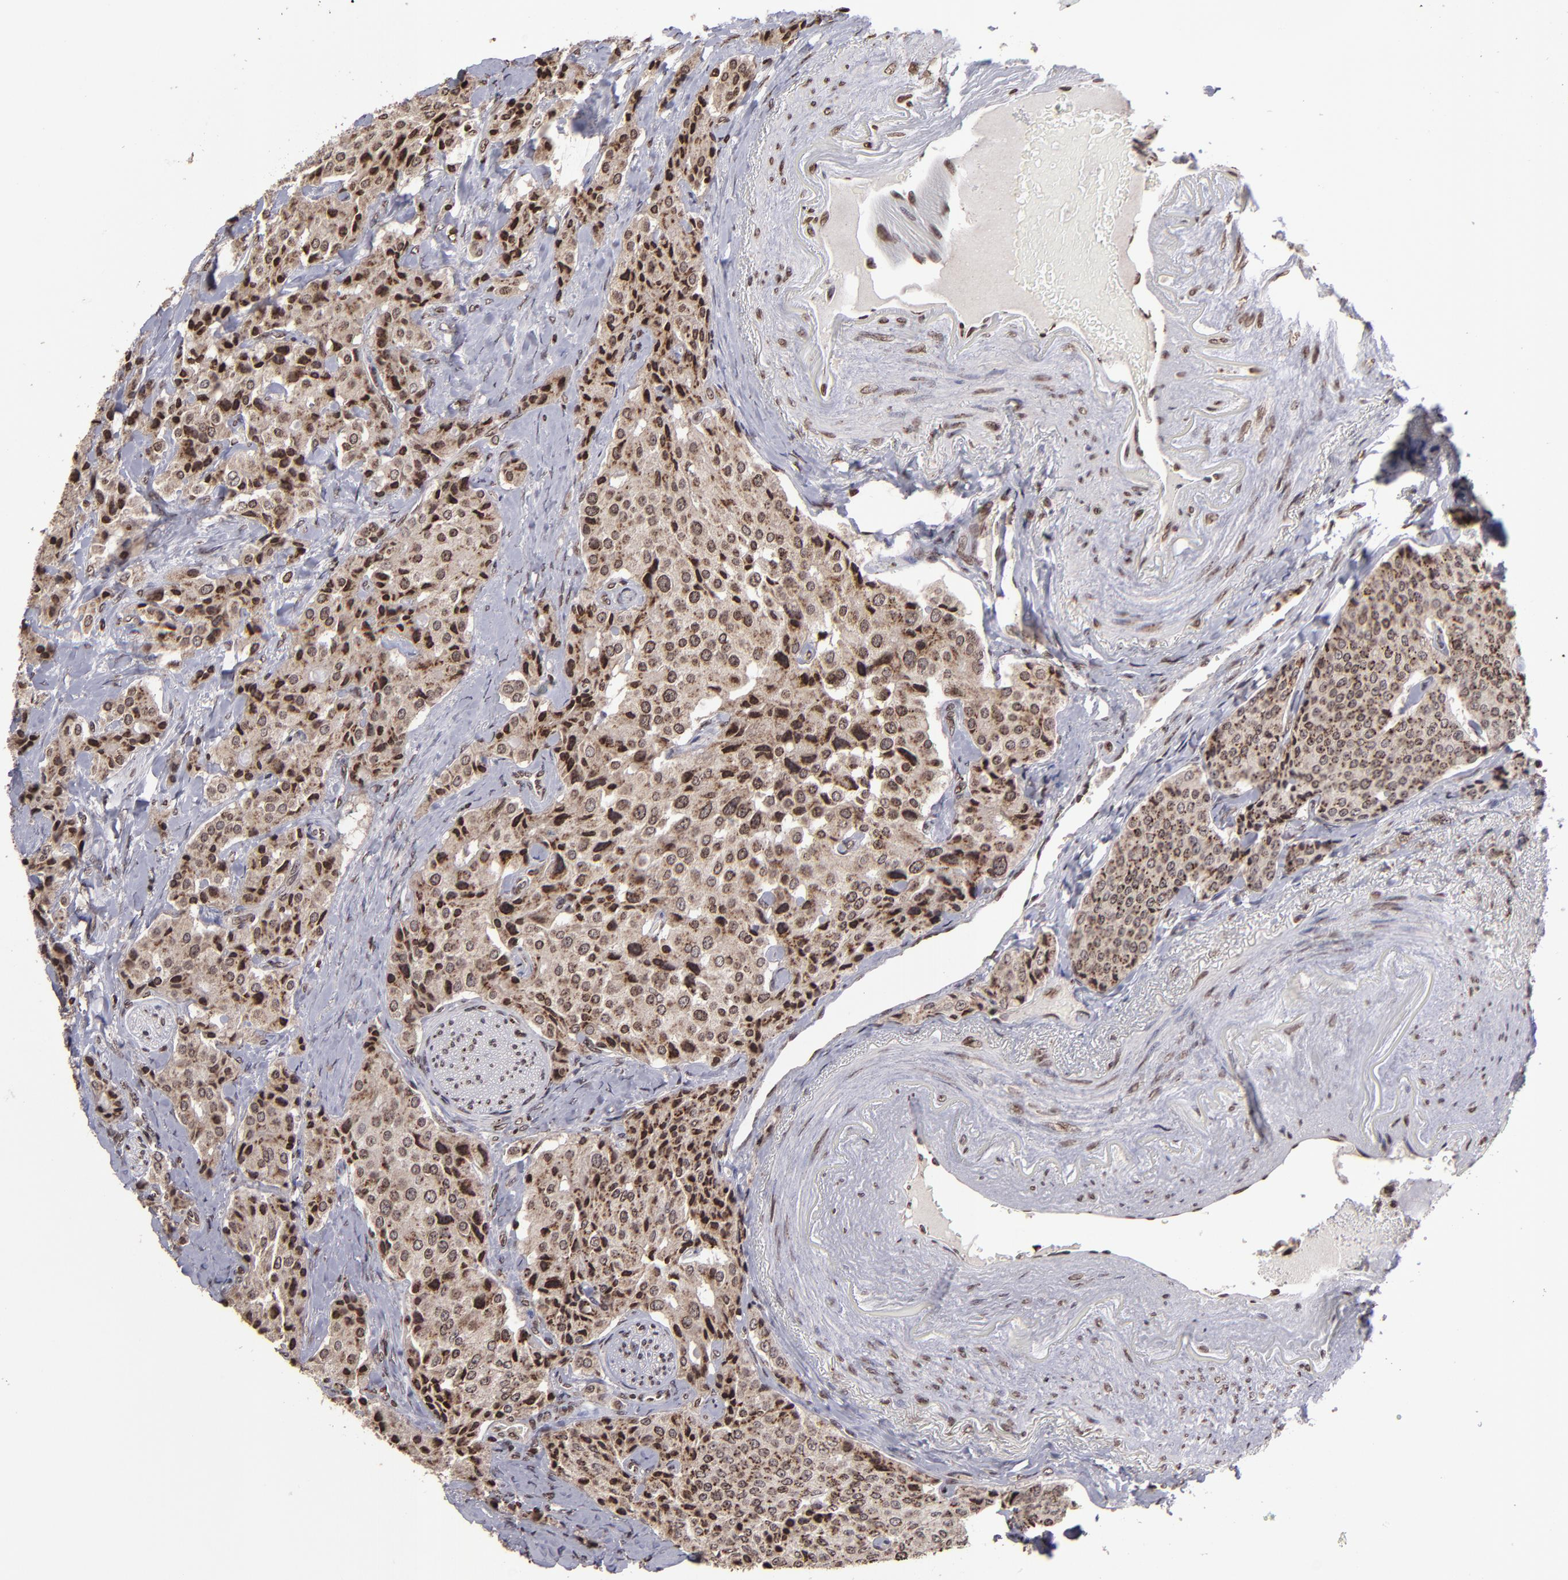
{"staining": {"intensity": "moderate", "quantity": ">75%", "location": "cytoplasmic/membranous,nuclear"}, "tissue": "carcinoid", "cell_type": "Tumor cells", "image_type": "cancer", "snomed": [{"axis": "morphology", "description": "Carcinoid, malignant, NOS"}, {"axis": "topography", "description": "Colon"}], "caption": "Approximately >75% of tumor cells in human carcinoid display moderate cytoplasmic/membranous and nuclear protein staining as visualized by brown immunohistochemical staining.", "gene": "CSDC2", "patient": {"sex": "female", "age": 61}}